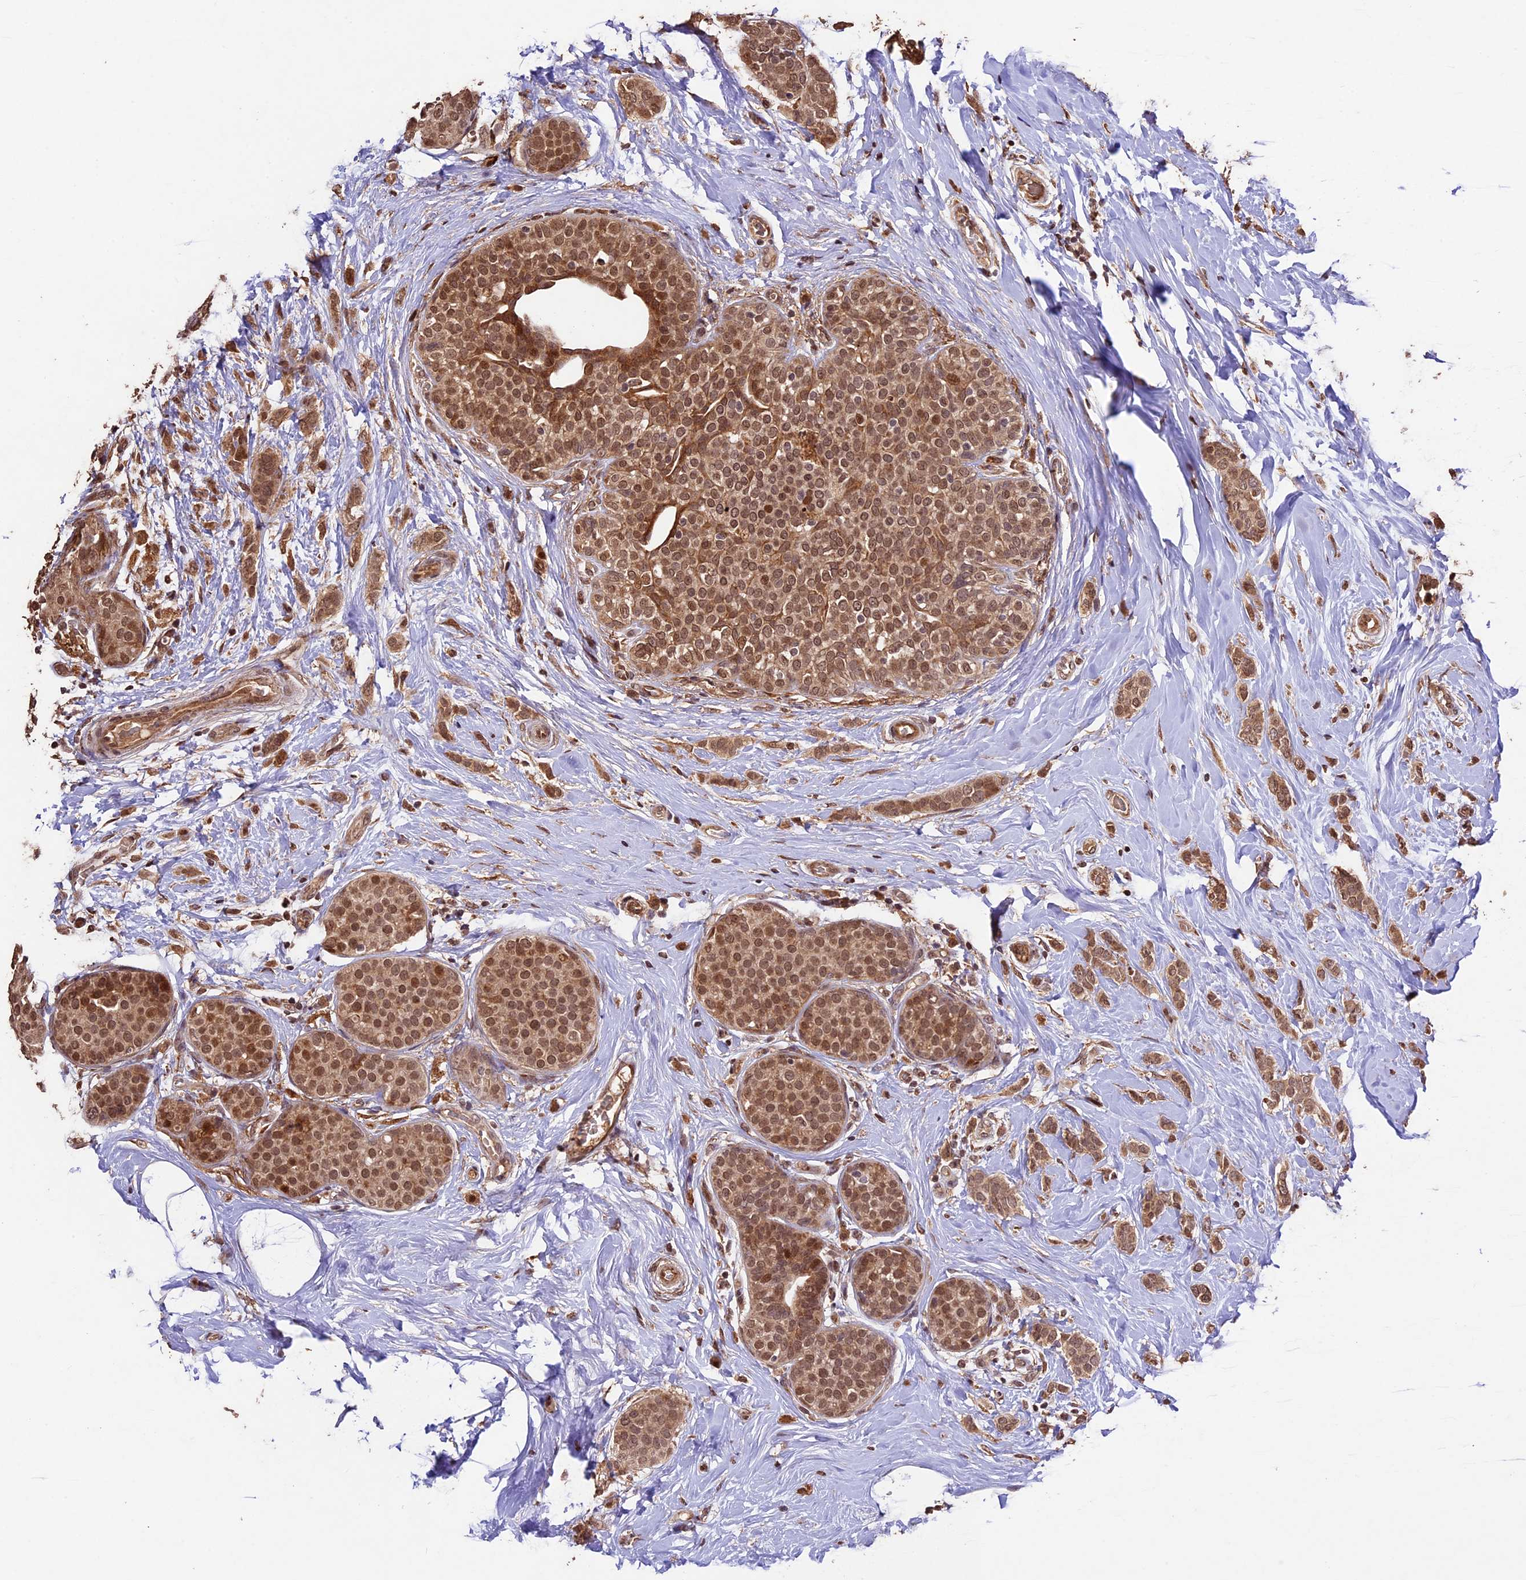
{"staining": {"intensity": "moderate", "quantity": ">75%", "location": "cytoplasmic/membranous,nuclear"}, "tissue": "breast cancer", "cell_type": "Tumor cells", "image_type": "cancer", "snomed": [{"axis": "morphology", "description": "Lobular carcinoma, in situ"}, {"axis": "morphology", "description": "Lobular carcinoma"}, {"axis": "topography", "description": "Breast"}], "caption": "DAB (3,3'-diaminobenzidine) immunohistochemical staining of human breast cancer (lobular carcinoma in situ) demonstrates moderate cytoplasmic/membranous and nuclear protein expression in about >75% of tumor cells. Immunohistochemistry (ihc) stains the protein in brown and the nuclei are stained blue.", "gene": "CDKN2AIP", "patient": {"sex": "female", "age": 41}}